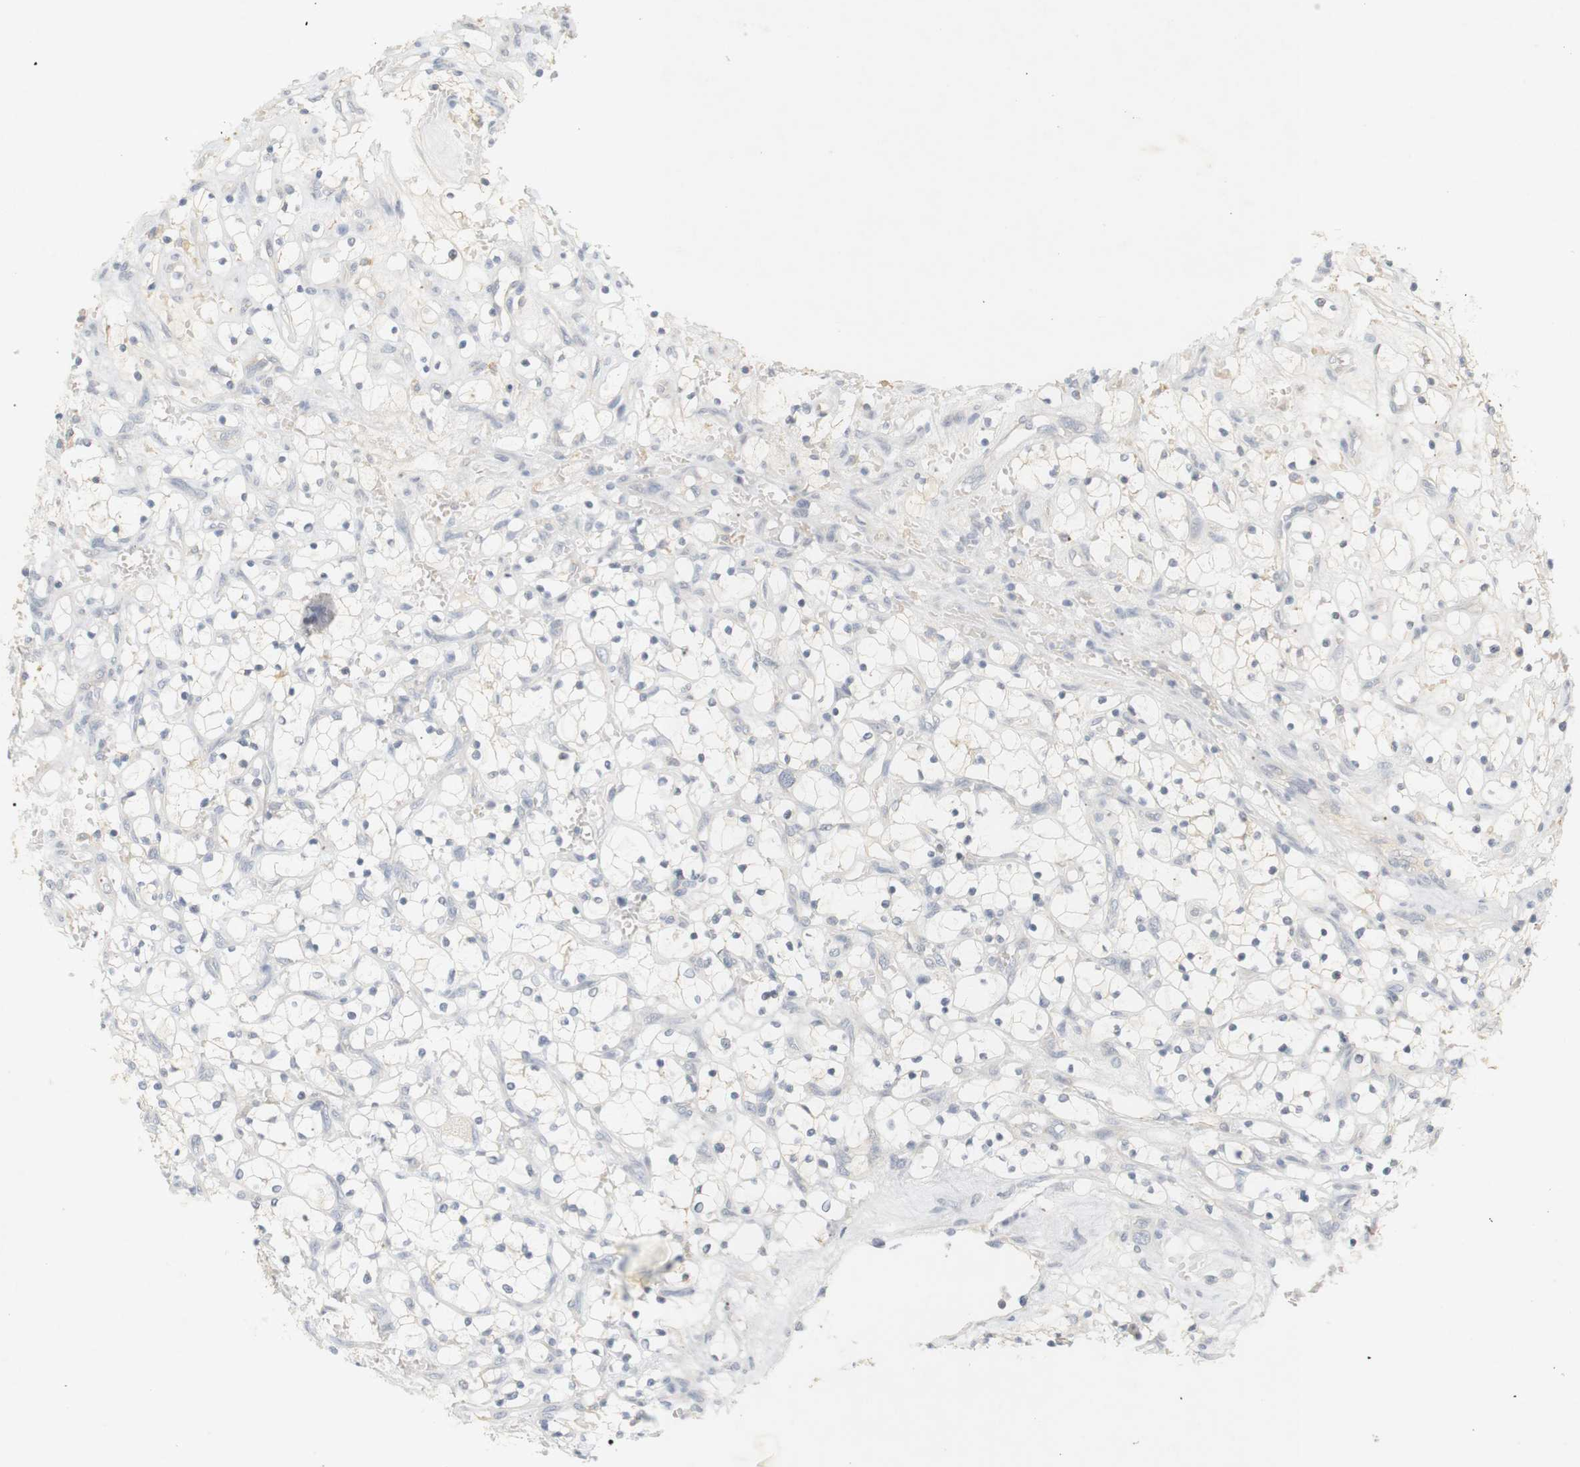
{"staining": {"intensity": "negative", "quantity": "none", "location": "none"}, "tissue": "renal cancer", "cell_type": "Tumor cells", "image_type": "cancer", "snomed": [{"axis": "morphology", "description": "Adenocarcinoma, NOS"}, {"axis": "topography", "description": "Kidney"}], "caption": "An immunohistochemistry photomicrograph of renal cancer (adenocarcinoma) is shown. There is no staining in tumor cells of renal cancer (adenocarcinoma).", "gene": "RTN3", "patient": {"sex": "female", "age": 69}}